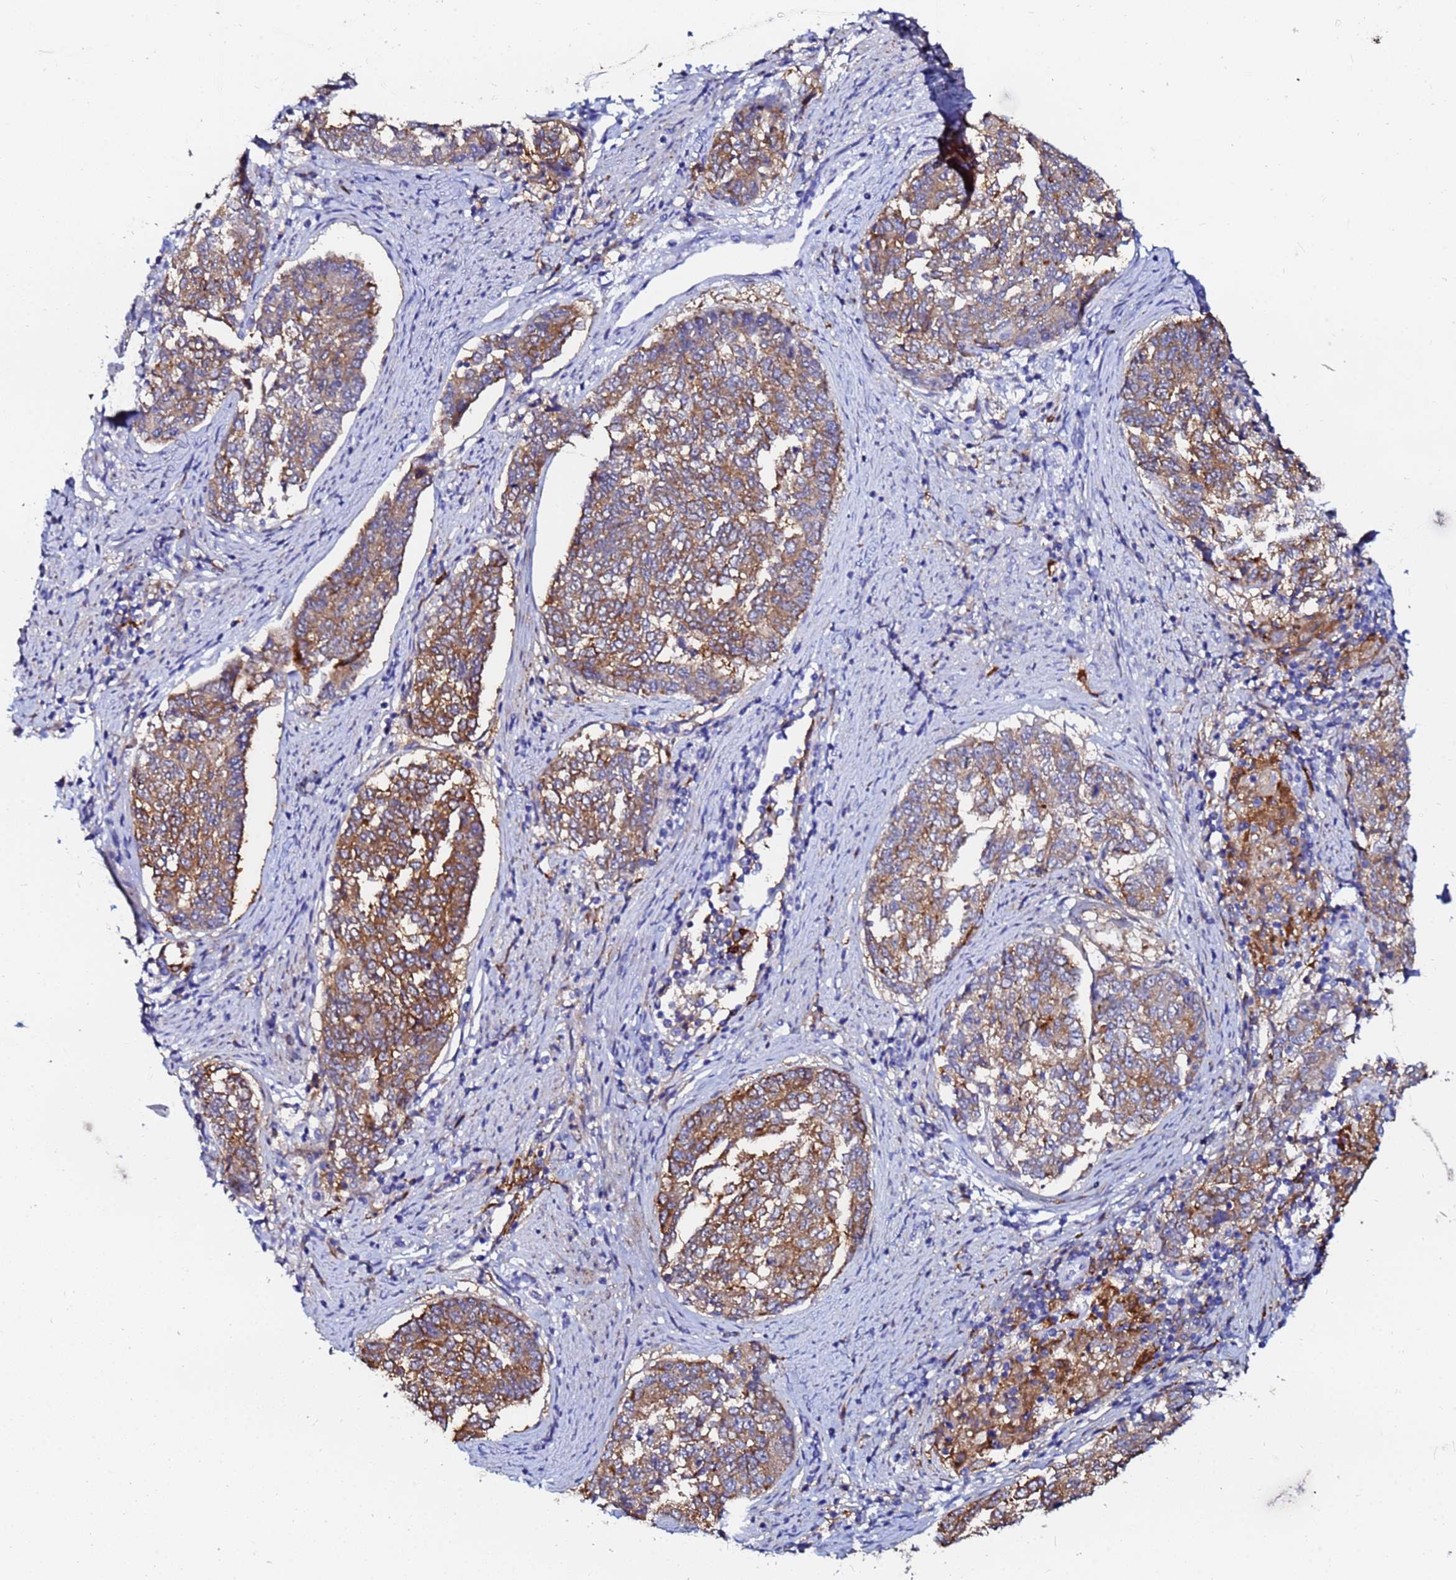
{"staining": {"intensity": "moderate", "quantity": ">75%", "location": "cytoplasmic/membranous"}, "tissue": "endometrial cancer", "cell_type": "Tumor cells", "image_type": "cancer", "snomed": [{"axis": "morphology", "description": "Adenocarcinoma, NOS"}, {"axis": "topography", "description": "Endometrium"}], "caption": "A micrograph of adenocarcinoma (endometrial) stained for a protein reveals moderate cytoplasmic/membranous brown staining in tumor cells.", "gene": "BASP1", "patient": {"sex": "female", "age": 80}}